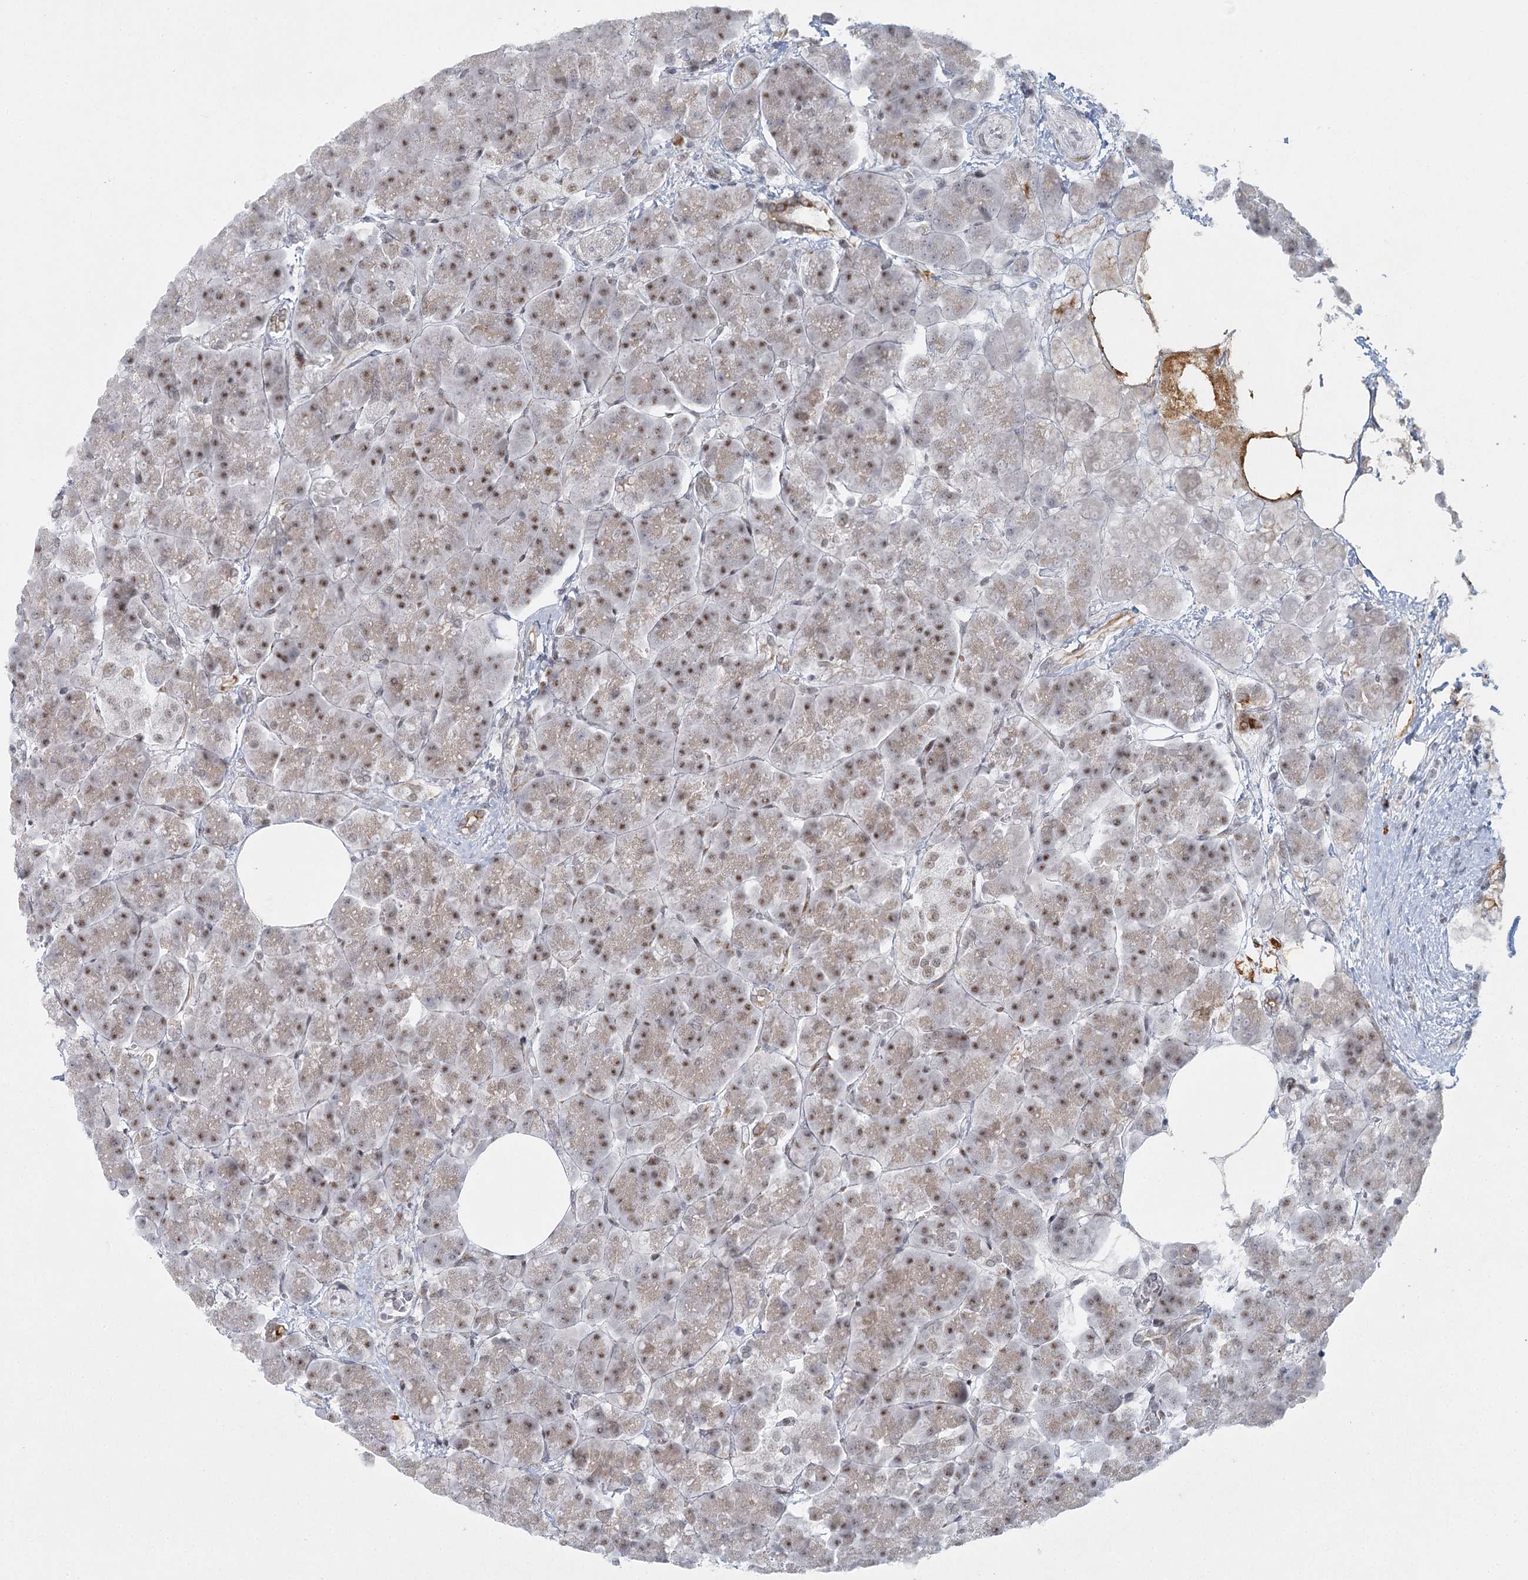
{"staining": {"intensity": "moderate", "quantity": ">75%", "location": "nuclear"}, "tissue": "pancreas", "cell_type": "Exocrine glandular cells", "image_type": "normal", "snomed": [{"axis": "morphology", "description": "Normal tissue, NOS"}, {"axis": "topography", "description": "Pancreas"}], "caption": "Immunohistochemical staining of unremarkable human pancreas reveals moderate nuclear protein positivity in about >75% of exocrine glandular cells. Using DAB (3,3'-diaminobenzidine) (brown) and hematoxylin (blue) stains, captured at high magnification using brightfield microscopy.", "gene": "U2SURP", "patient": {"sex": "female", "age": 70}}